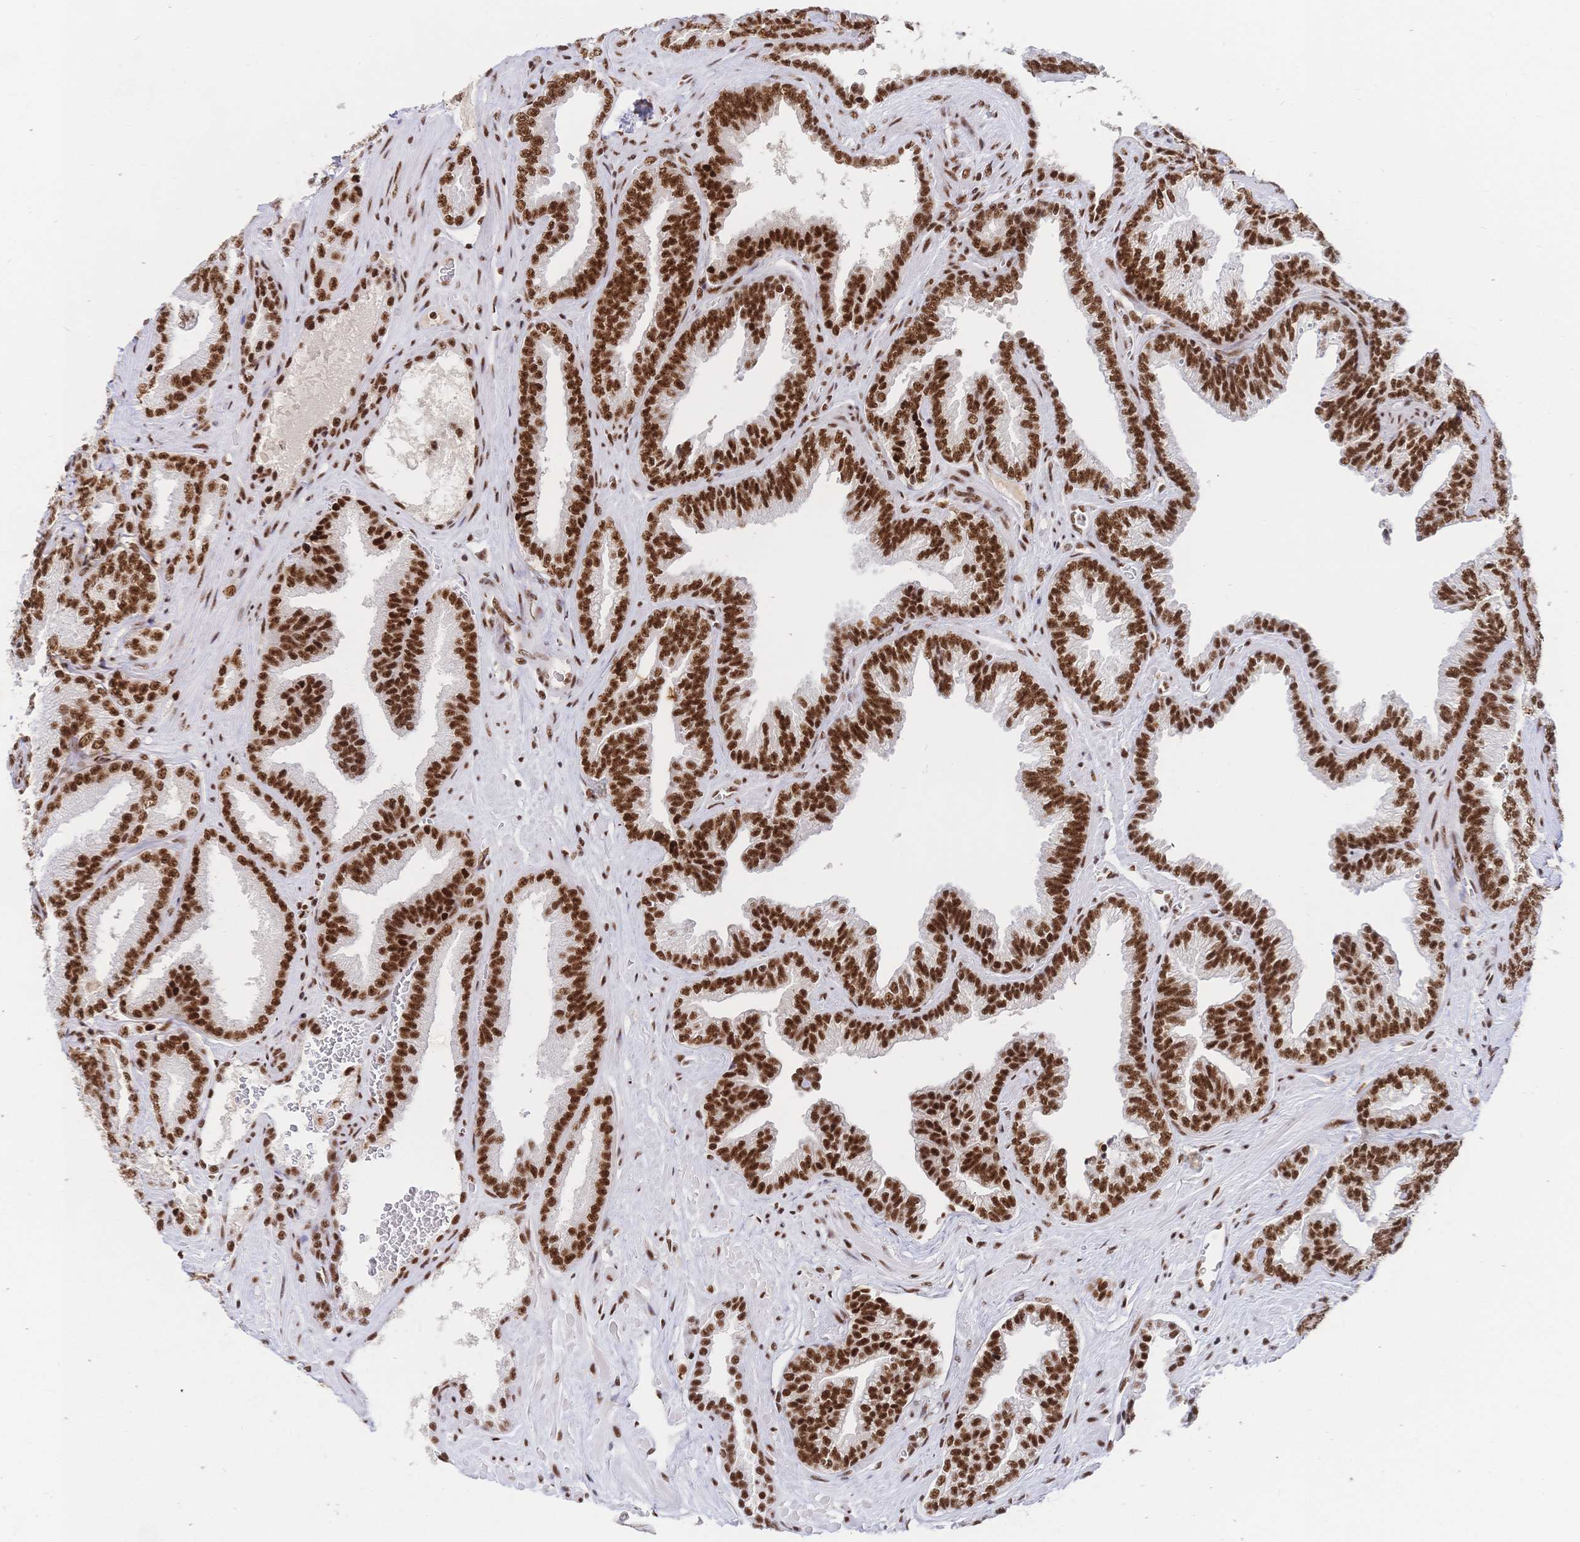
{"staining": {"intensity": "strong", "quantity": ">75%", "location": "nuclear"}, "tissue": "prostate cancer", "cell_type": "Tumor cells", "image_type": "cancer", "snomed": [{"axis": "morphology", "description": "Adenocarcinoma, High grade"}, {"axis": "topography", "description": "Prostate"}], "caption": "IHC micrograph of prostate cancer (adenocarcinoma (high-grade)) stained for a protein (brown), which reveals high levels of strong nuclear staining in approximately >75% of tumor cells.", "gene": "SRSF1", "patient": {"sex": "male", "age": 68}}